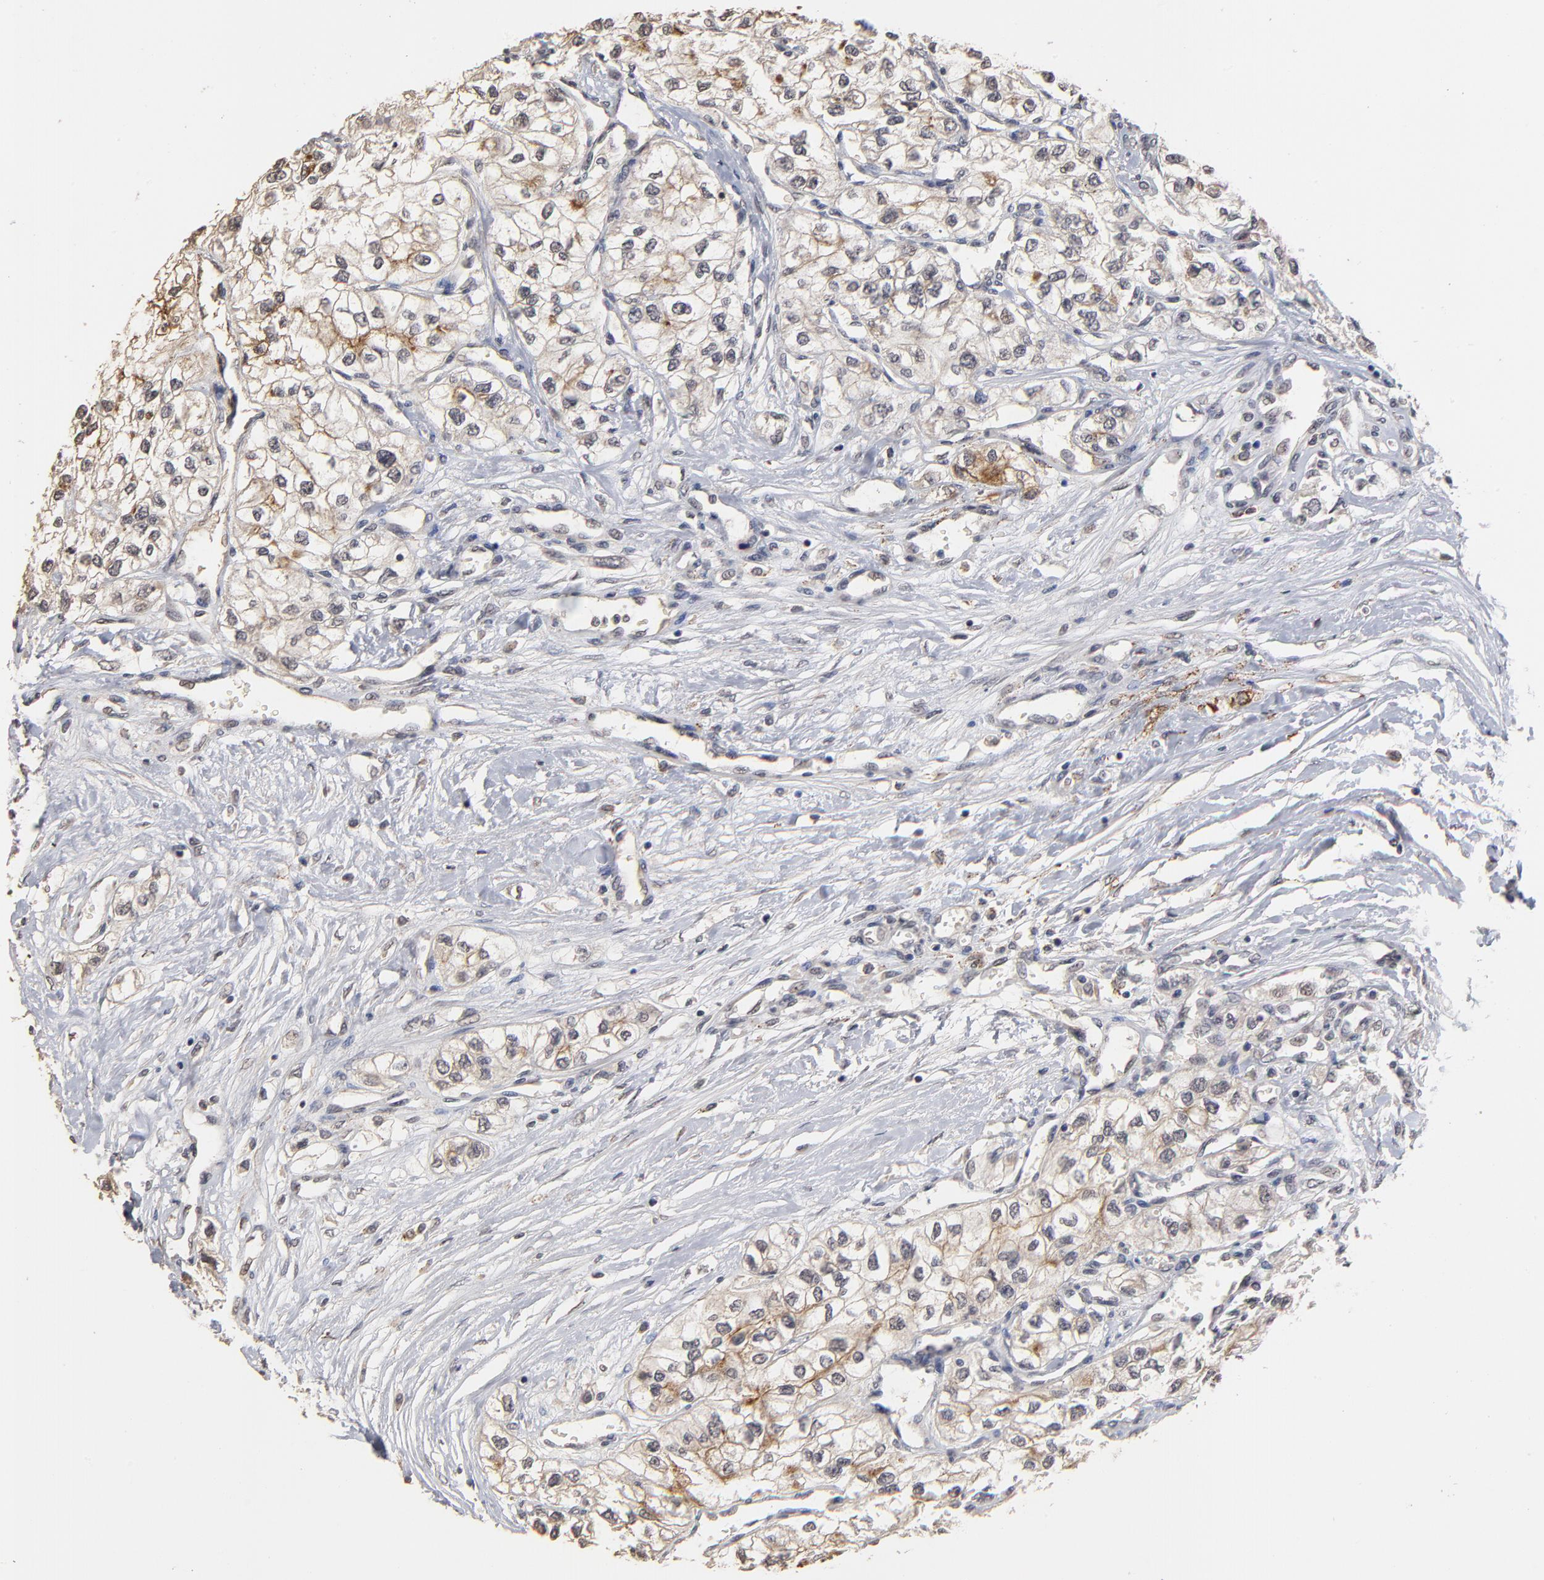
{"staining": {"intensity": "weak", "quantity": "25%-75%", "location": "cytoplasmic/membranous"}, "tissue": "renal cancer", "cell_type": "Tumor cells", "image_type": "cancer", "snomed": [{"axis": "morphology", "description": "Adenocarcinoma, NOS"}, {"axis": "topography", "description": "Kidney"}], "caption": "A brown stain highlights weak cytoplasmic/membranous expression of a protein in human adenocarcinoma (renal) tumor cells. The protein is shown in brown color, while the nuclei are stained blue.", "gene": "ASB8", "patient": {"sex": "male", "age": 57}}